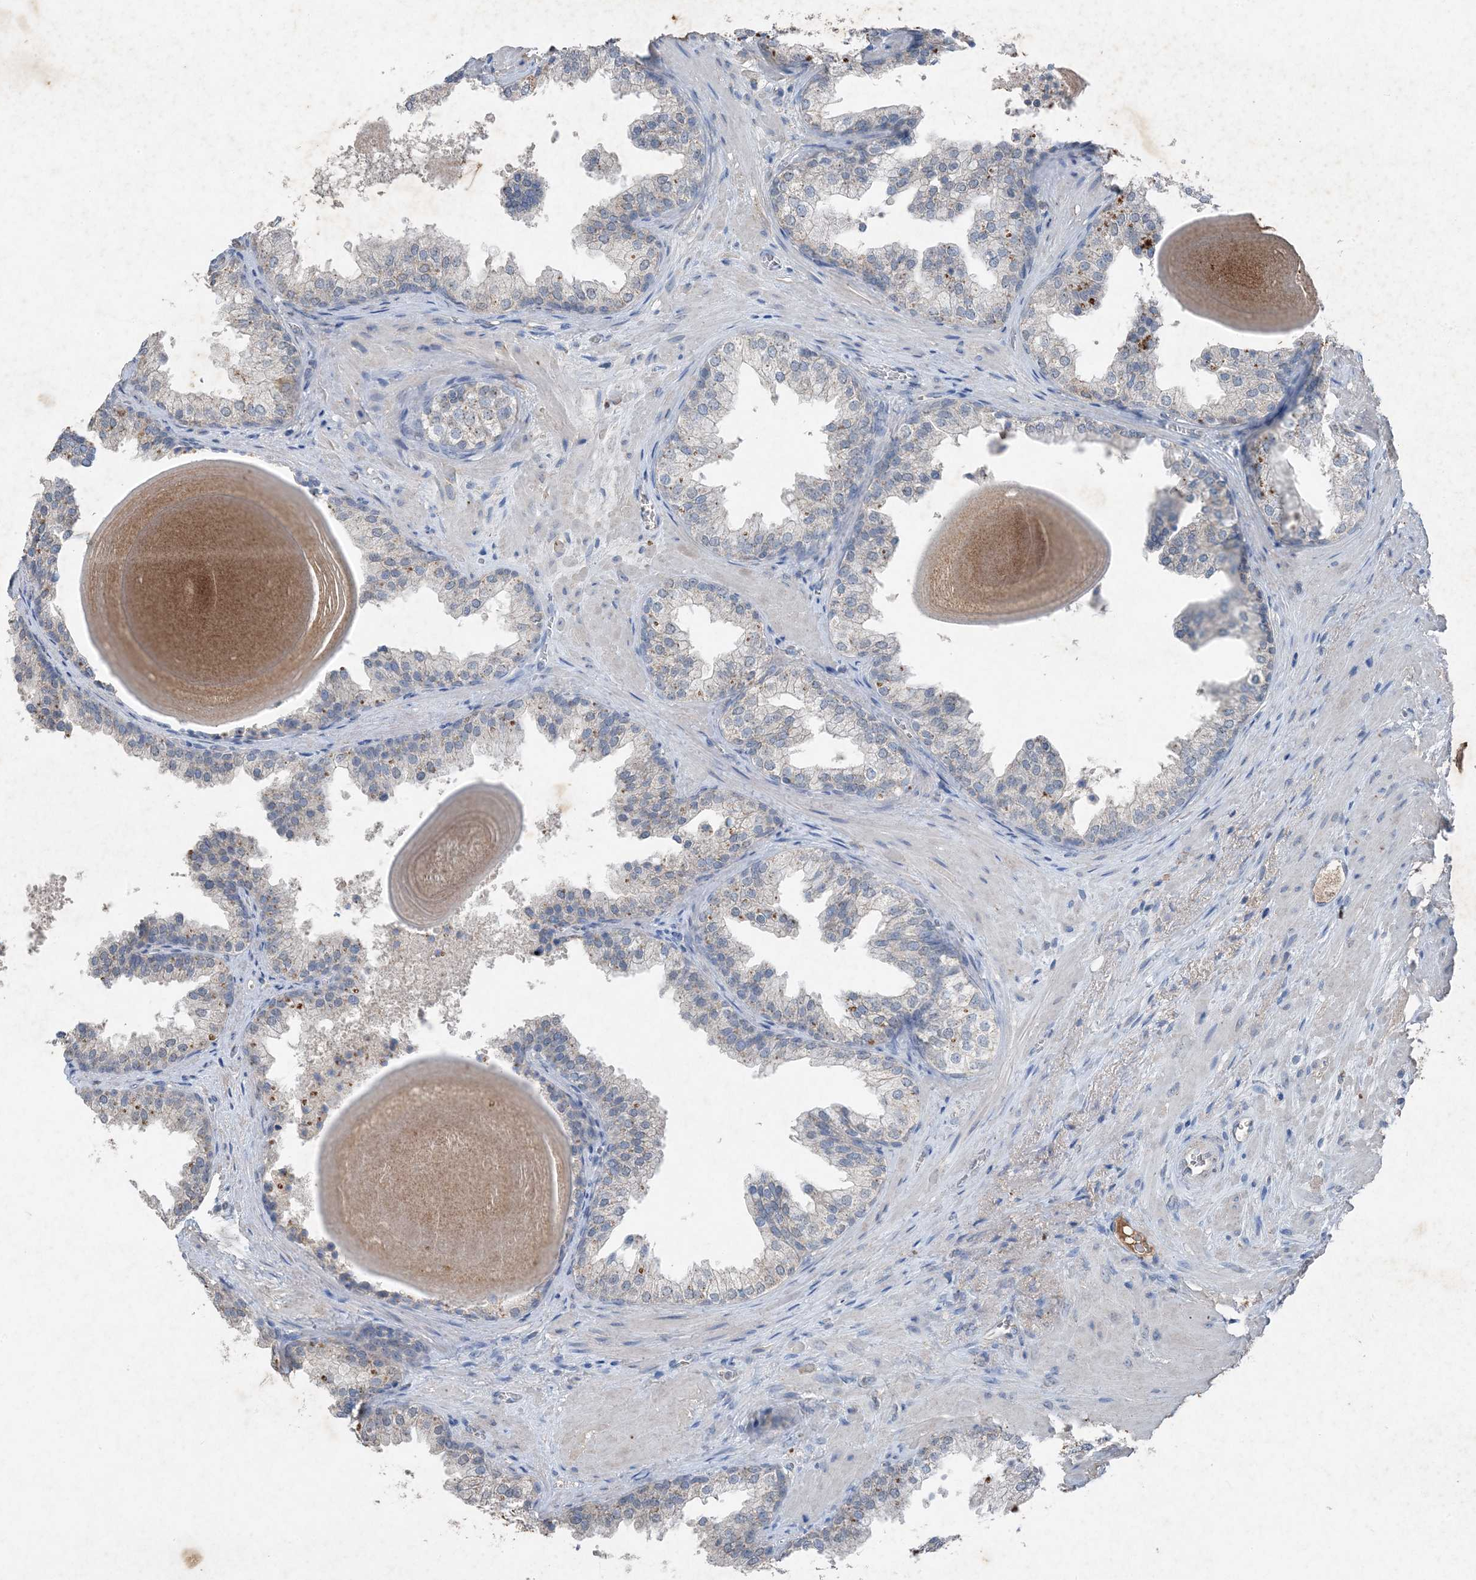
{"staining": {"intensity": "negative", "quantity": "none", "location": "none"}, "tissue": "prostate", "cell_type": "Glandular cells", "image_type": "normal", "snomed": [{"axis": "morphology", "description": "Normal tissue, NOS"}, {"axis": "topography", "description": "Prostate"}], "caption": "Glandular cells are negative for brown protein staining in benign prostate. (Stains: DAB (3,3'-diaminobenzidine) IHC with hematoxylin counter stain, Microscopy: brightfield microscopy at high magnification).", "gene": "FCN3", "patient": {"sex": "male", "age": 48}}